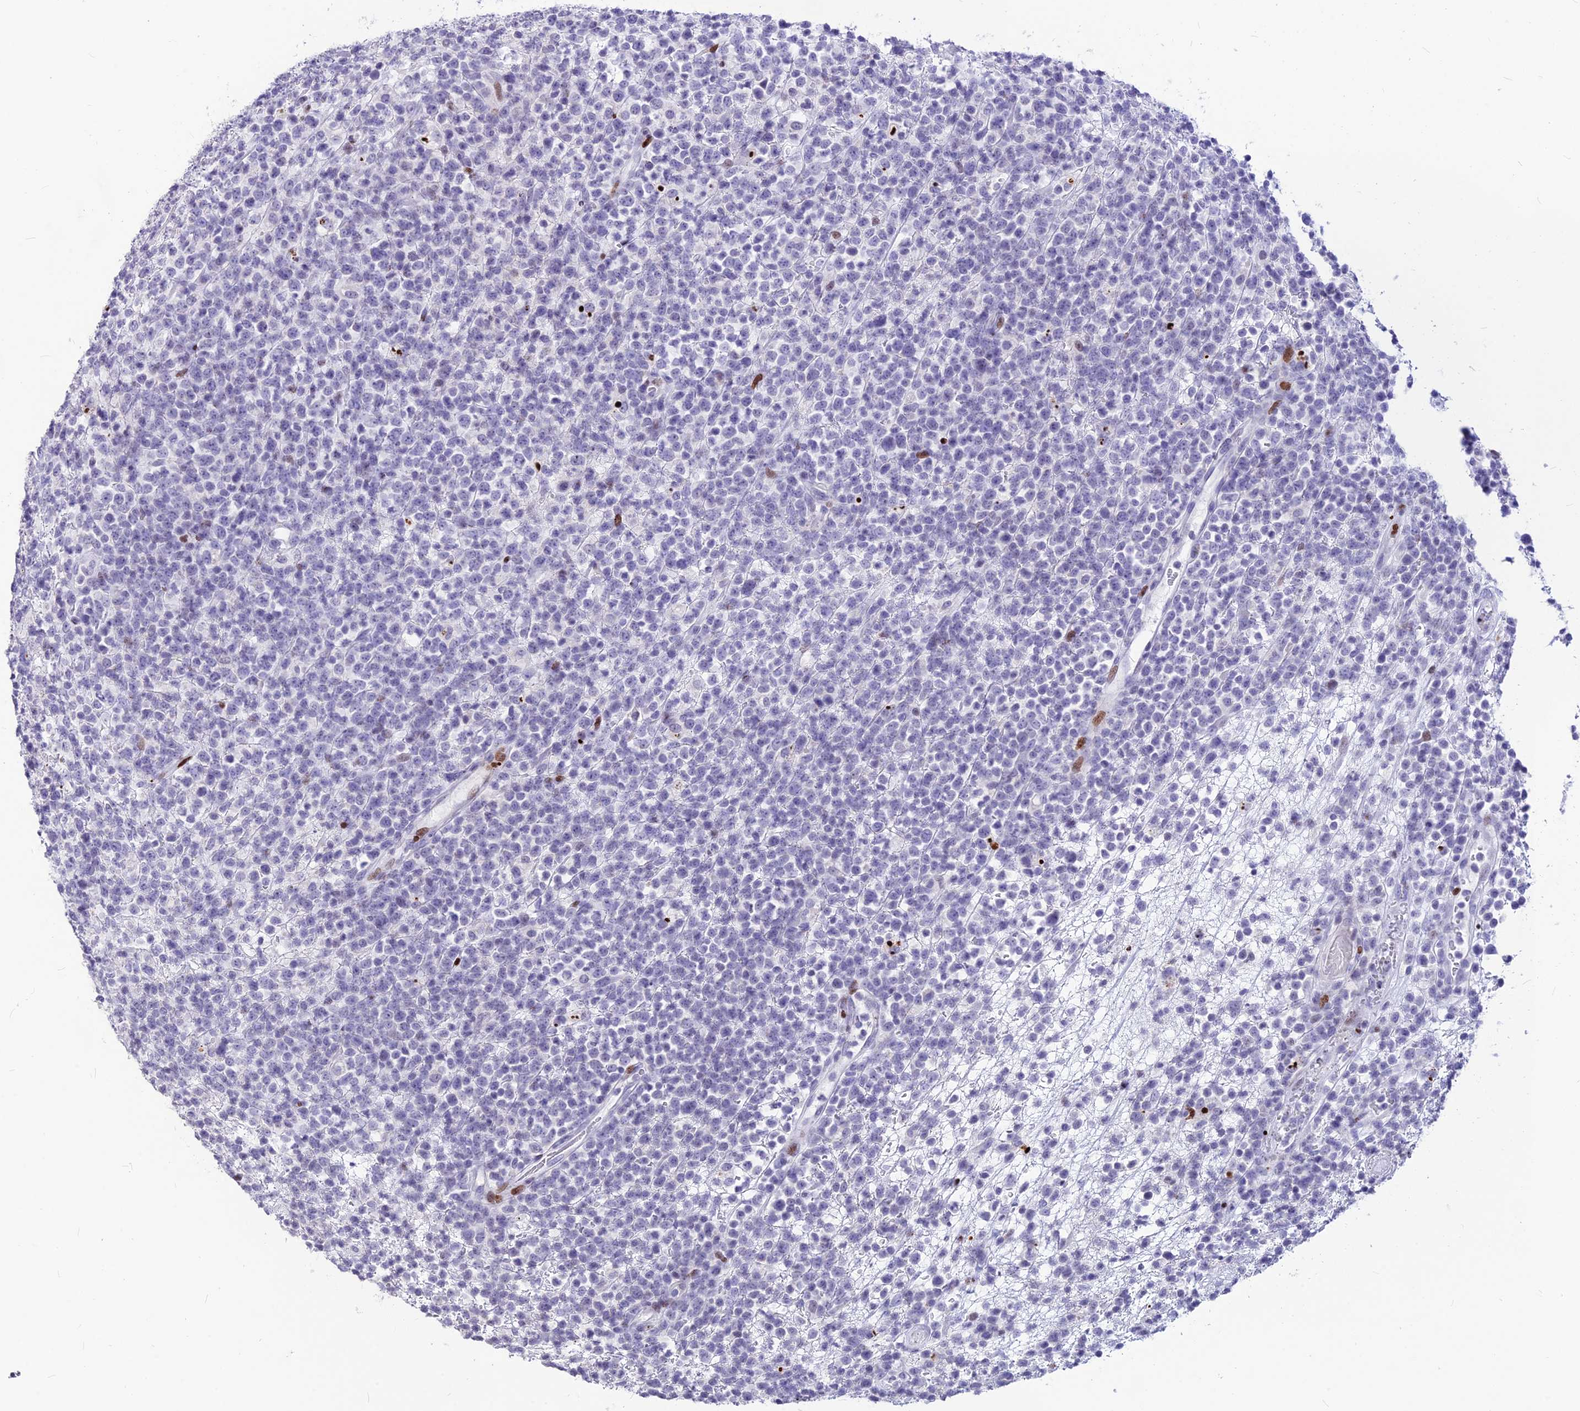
{"staining": {"intensity": "negative", "quantity": "none", "location": "none"}, "tissue": "lymphoma", "cell_type": "Tumor cells", "image_type": "cancer", "snomed": [{"axis": "morphology", "description": "Malignant lymphoma, non-Hodgkin's type, High grade"}, {"axis": "topography", "description": "Colon"}], "caption": "This is an immunohistochemistry (IHC) micrograph of malignant lymphoma, non-Hodgkin's type (high-grade). There is no expression in tumor cells.", "gene": "PRPS1", "patient": {"sex": "female", "age": 53}}